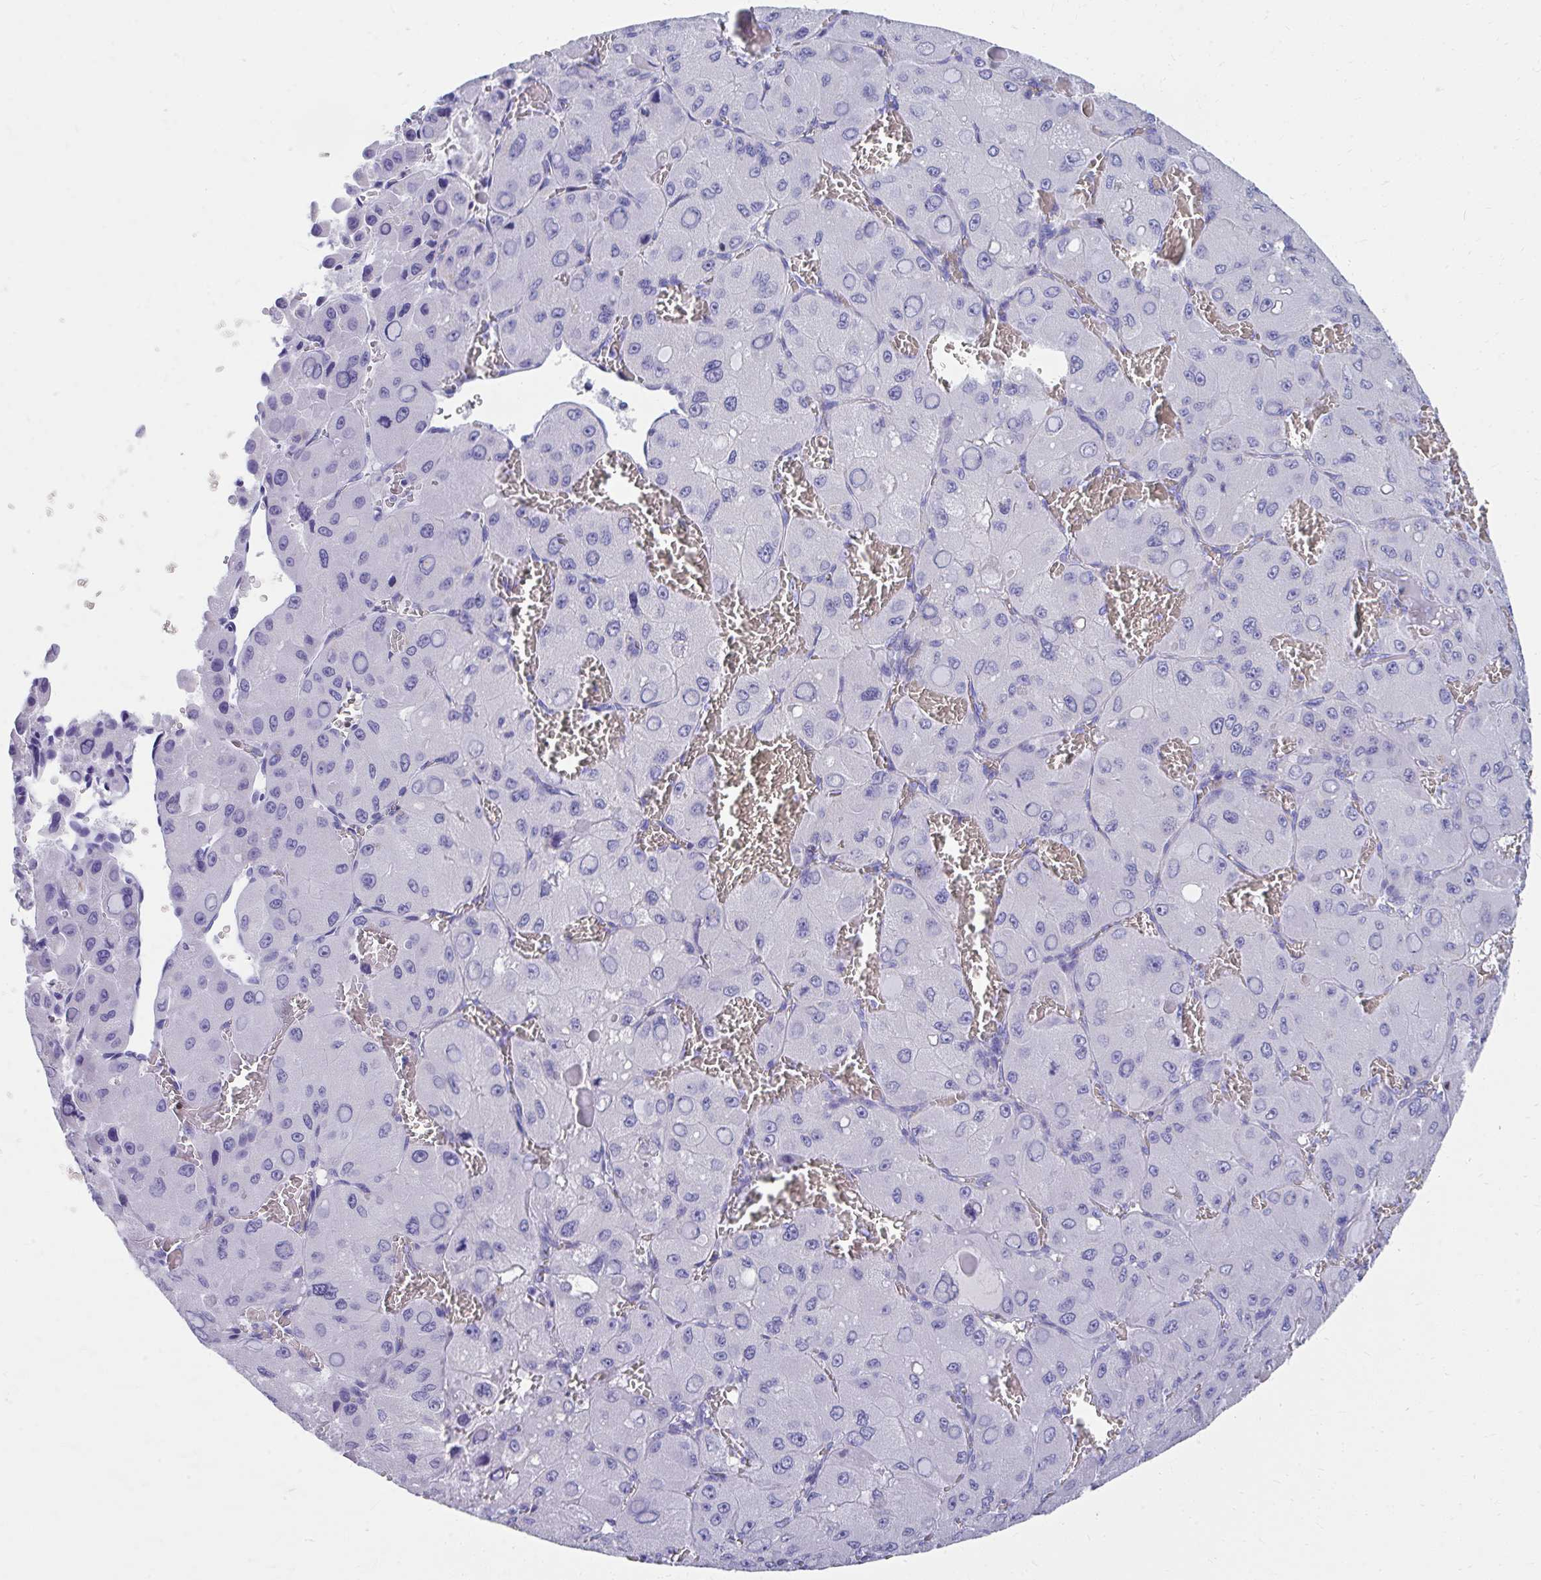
{"staining": {"intensity": "negative", "quantity": "none", "location": "none"}, "tissue": "liver cancer", "cell_type": "Tumor cells", "image_type": "cancer", "snomed": [{"axis": "morphology", "description": "Carcinoma, Hepatocellular, NOS"}, {"axis": "topography", "description": "Liver"}], "caption": "Immunohistochemical staining of human liver cancer (hepatocellular carcinoma) displays no significant staining in tumor cells.", "gene": "RUNX3", "patient": {"sex": "male", "age": 27}}